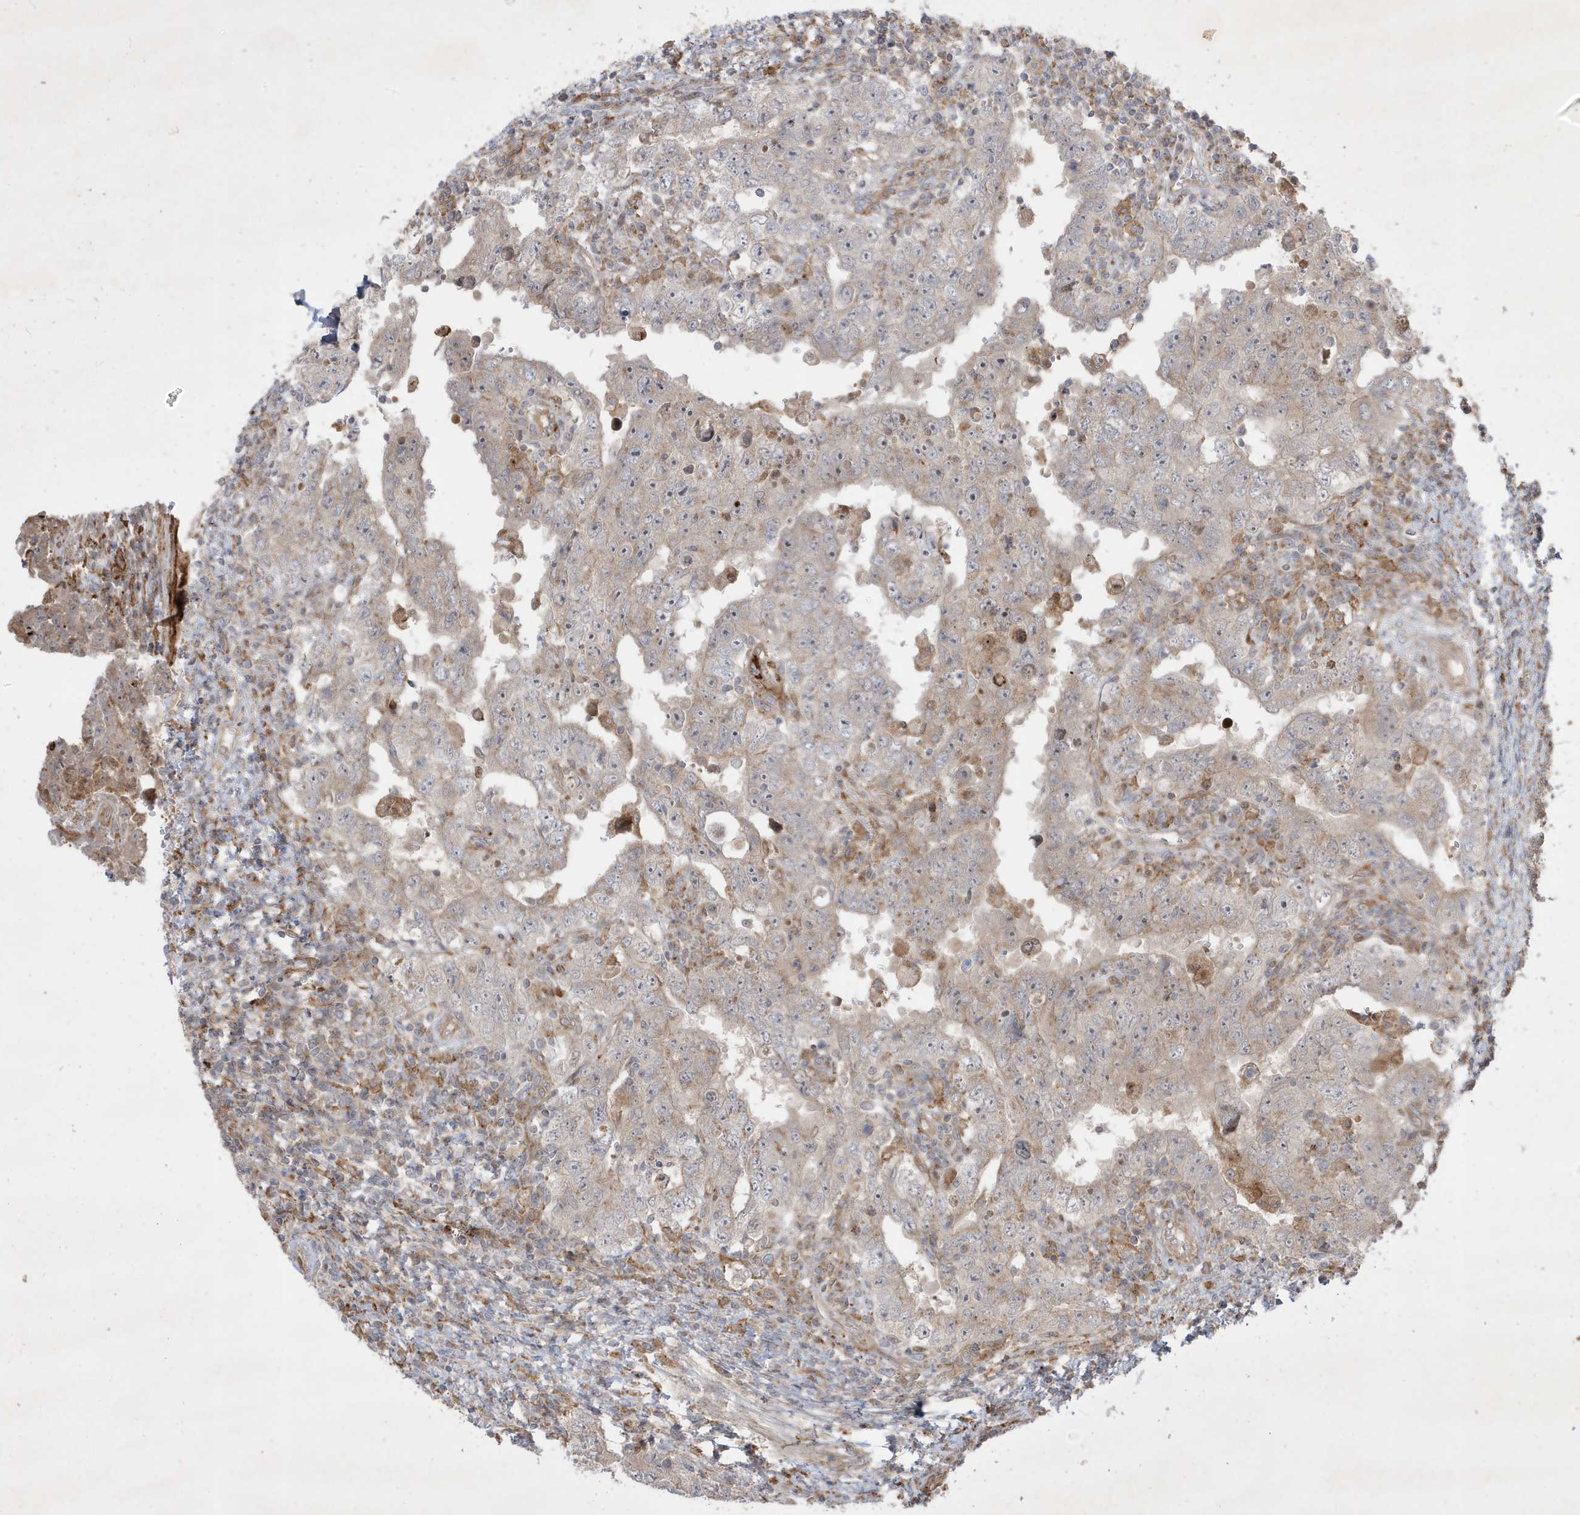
{"staining": {"intensity": "weak", "quantity": "<25%", "location": "cytoplasmic/membranous"}, "tissue": "testis cancer", "cell_type": "Tumor cells", "image_type": "cancer", "snomed": [{"axis": "morphology", "description": "Carcinoma, Embryonal, NOS"}, {"axis": "topography", "description": "Testis"}], "caption": "Tumor cells show no significant protein positivity in testis embryonal carcinoma.", "gene": "IFT57", "patient": {"sex": "male", "age": 26}}